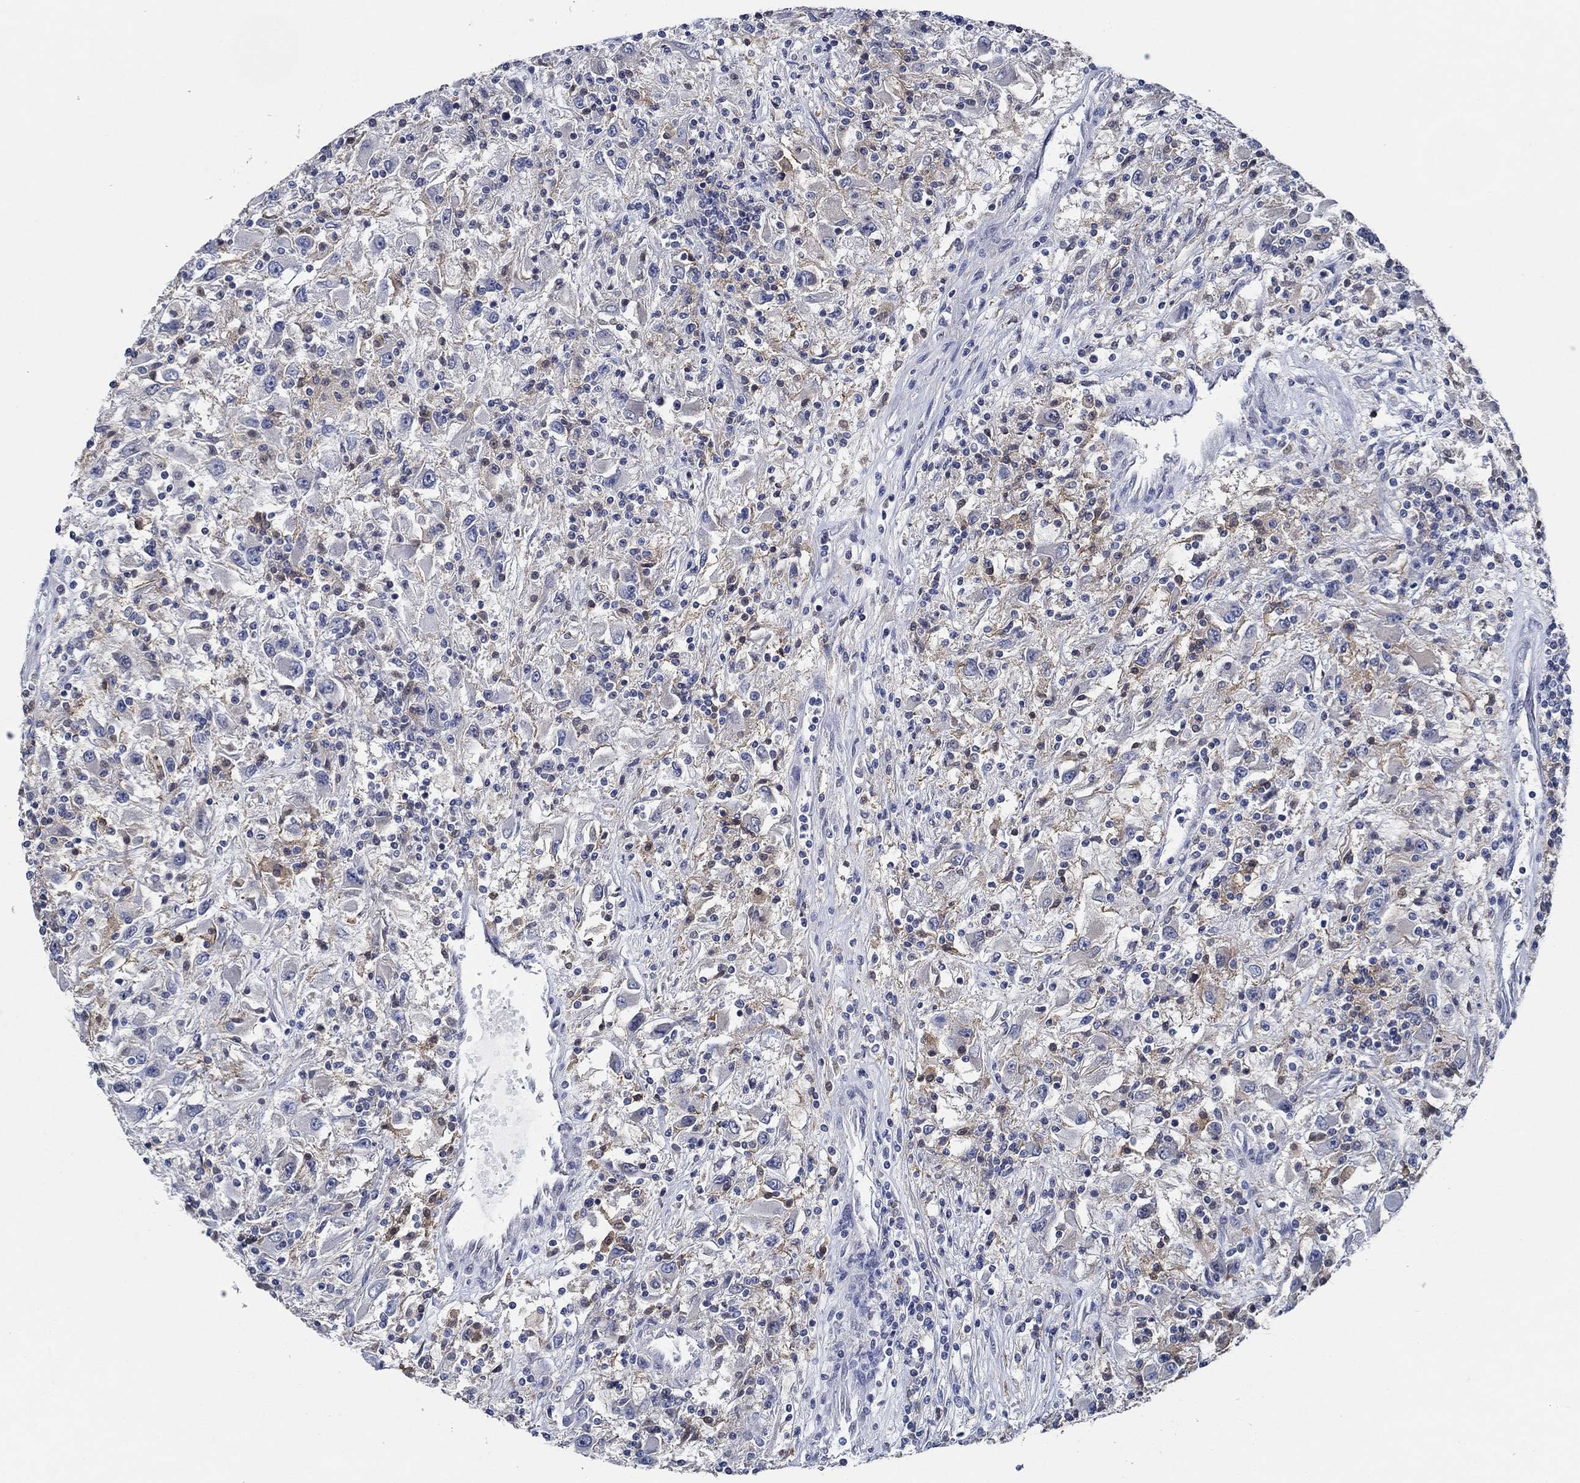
{"staining": {"intensity": "negative", "quantity": "none", "location": "none"}, "tissue": "renal cancer", "cell_type": "Tumor cells", "image_type": "cancer", "snomed": [{"axis": "morphology", "description": "Adenocarcinoma, NOS"}, {"axis": "topography", "description": "Kidney"}], "caption": "Immunohistochemistry (IHC) of renal cancer shows no positivity in tumor cells.", "gene": "DACT1", "patient": {"sex": "female", "age": 67}}